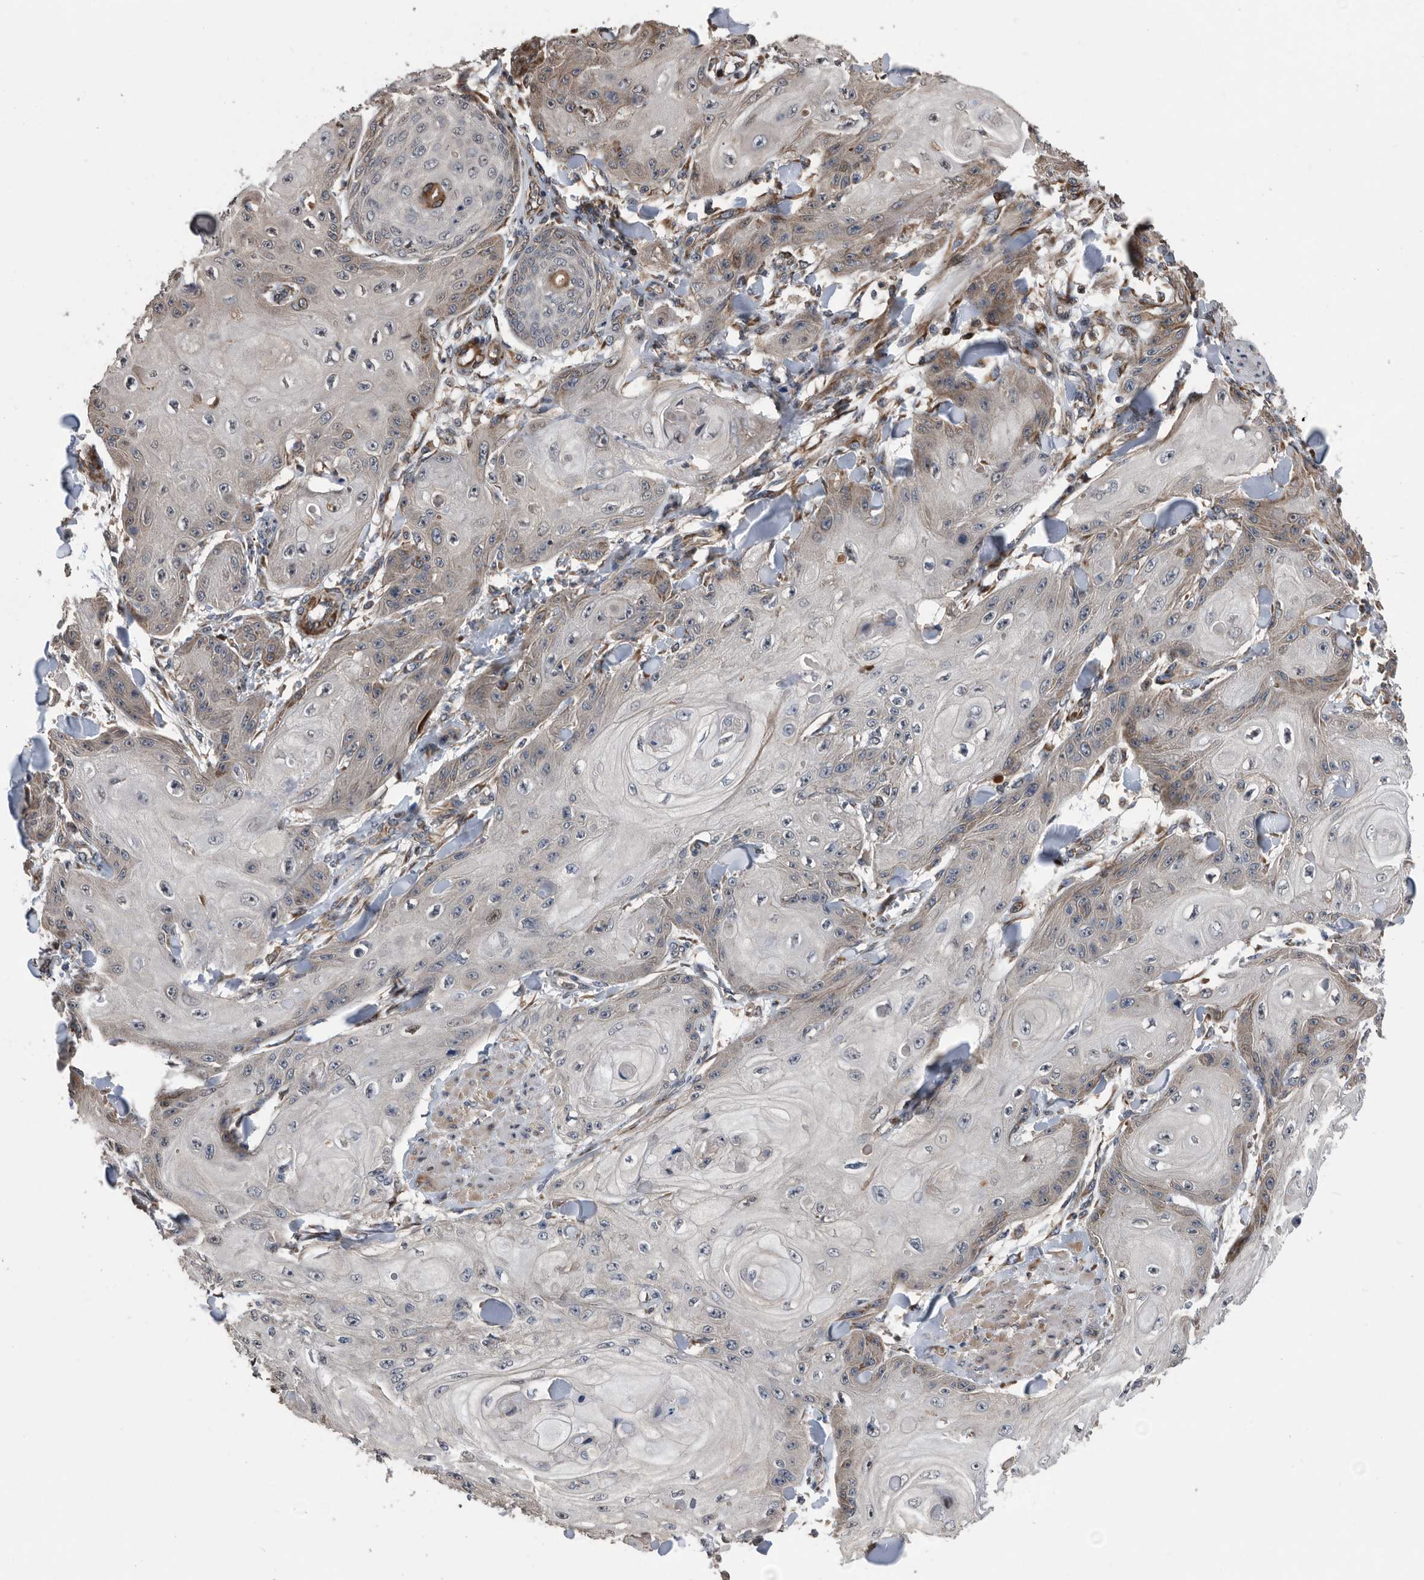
{"staining": {"intensity": "moderate", "quantity": "<25%", "location": "cytoplasmic/membranous"}, "tissue": "skin cancer", "cell_type": "Tumor cells", "image_type": "cancer", "snomed": [{"axis": "morphology", "description": "Squamous cell carcinoma, NOS"}, {"axis": "topography", "description": "Skin"}], "caption": "About <25% of tumor cells in squamous cell carcinoma (skin) reveal moderate cytoplasmic/membranous protein expression as visualized by brown immunohistochemical staining.", "gene": "SERINC2", "patient": {"sex": "male", "age": 74}}